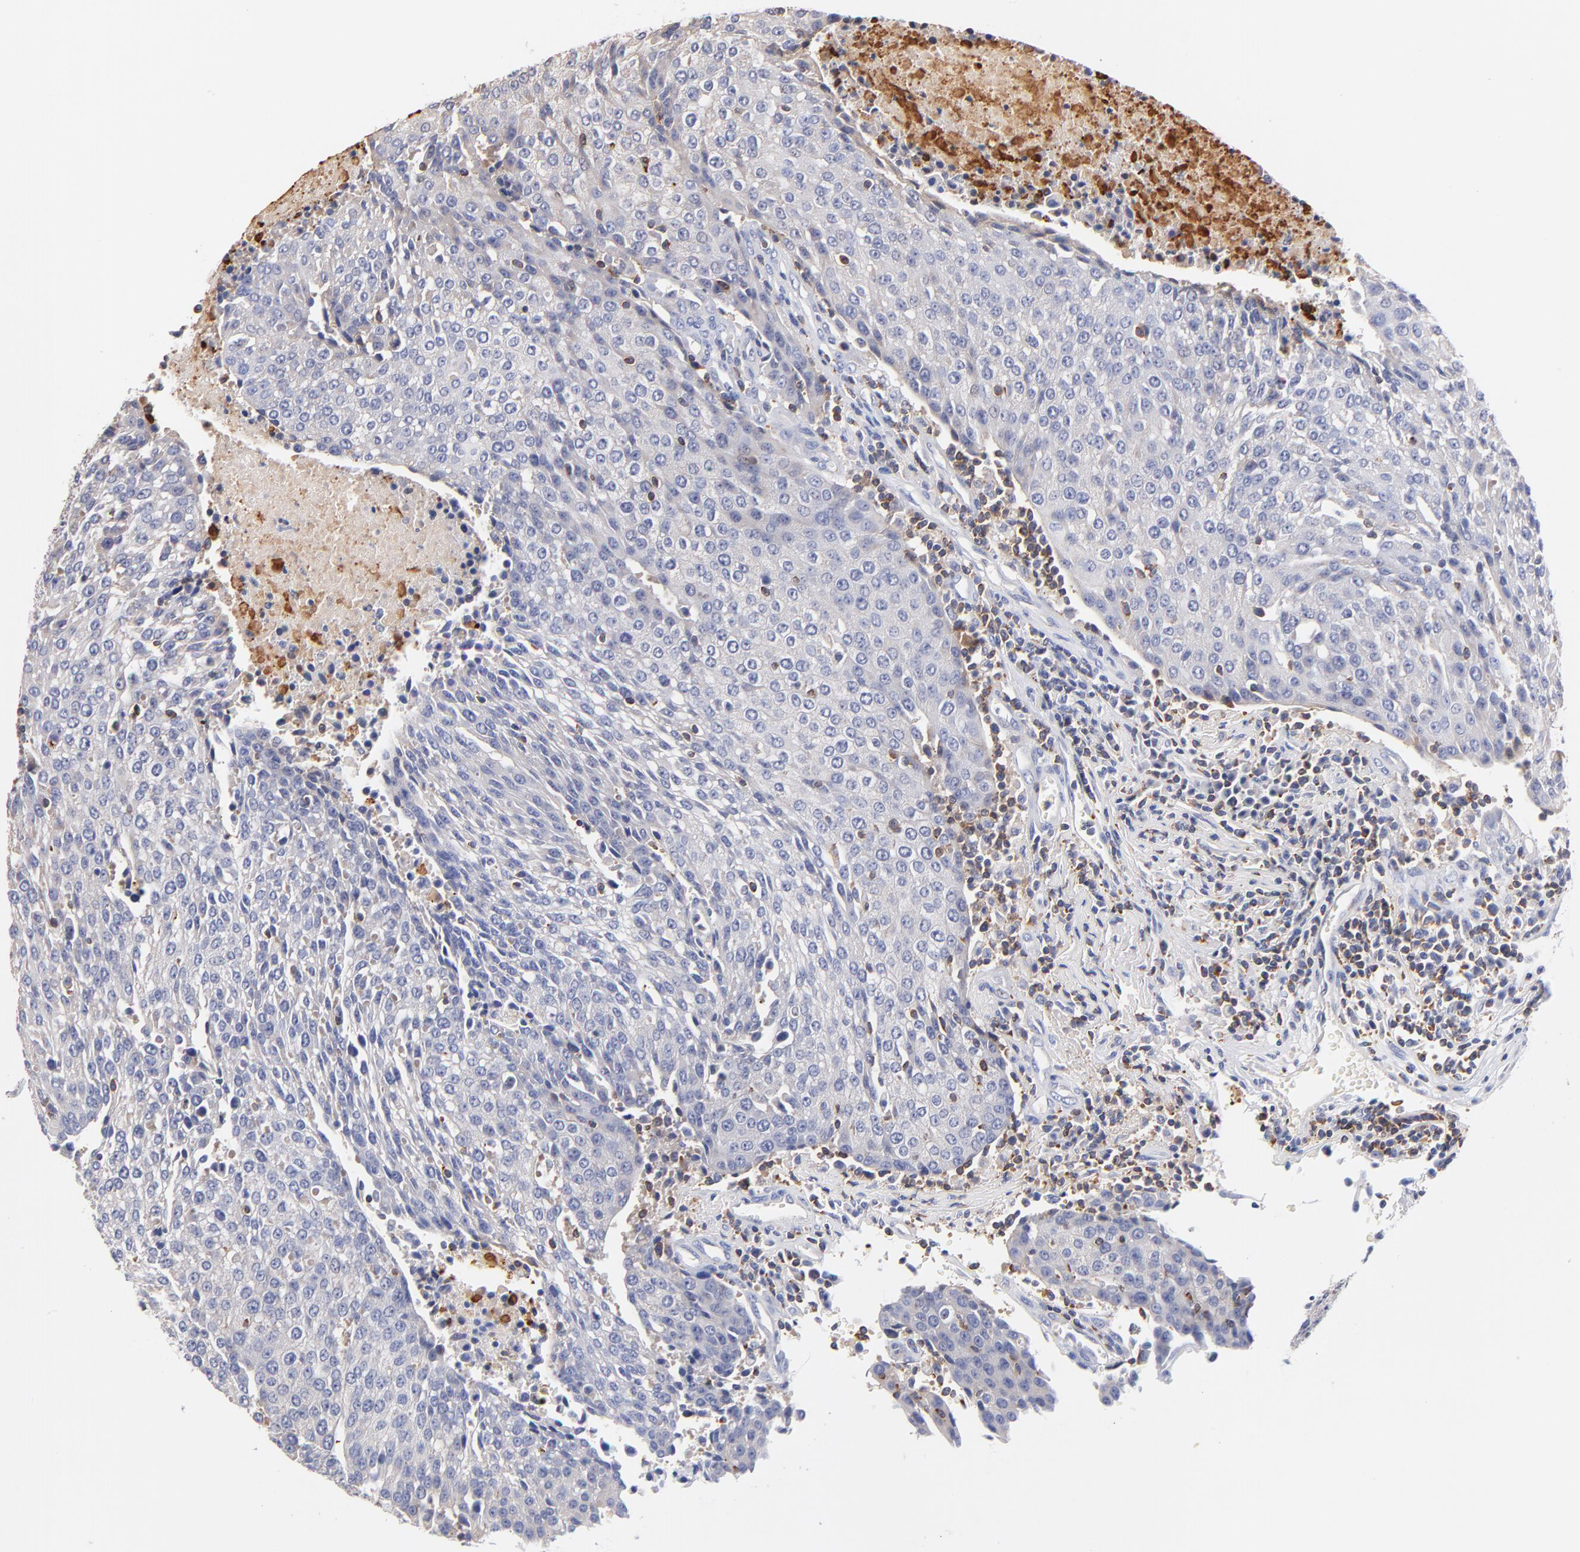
{"staining": {"intensity": "negative", "quantity": "none", "location": "none"}, "tissue": "urothelial cancer", "cell_type": "Tumor cells", "image_type": "cancer", "snomed": [{"axis": "morphology", "description": "Urothelial carcinoma, High grade"}, {"axis": "topography", "description": "Urinary bladder"}], "caption": "Urothelial cancer was stained to show a protein in brown. There is no significant staining in tumor cells.", "gene": "KREMEN2", "patient": {"sex": "female", "age": 85}}